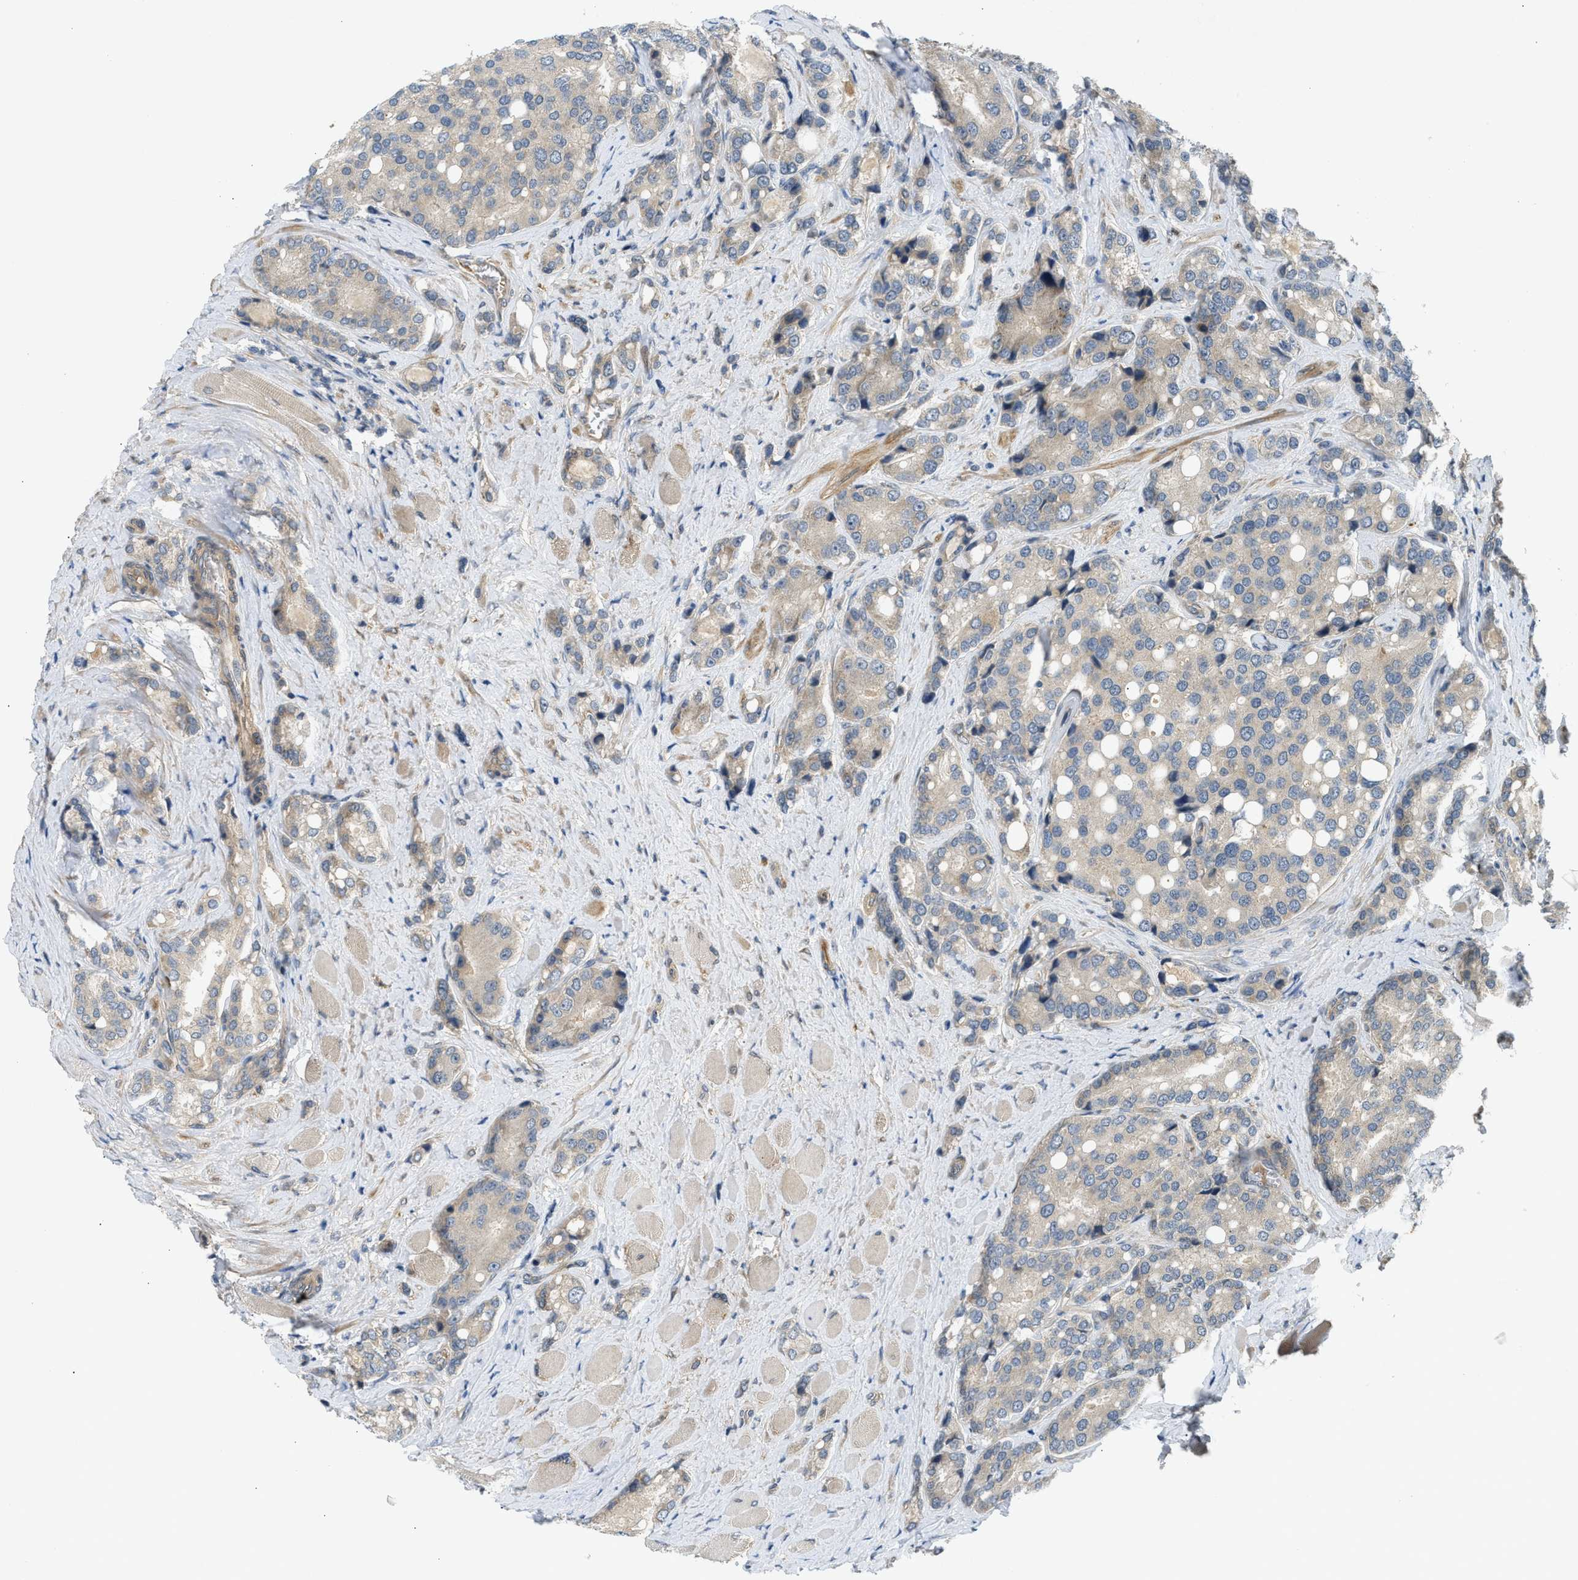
{"staining": {"intensity": "negative", "quantity": "none", "location": "none"}, "tissue": "prostate cancer", "cell_type": "Tumor cells", "image_type": "cancer", "snomed": [{"axis": "morphology", "description": "Adenocarcinoma, High grade"}, {"axis": "topography", "description": "Prostate"}], "caption": "Tumor cells are negative for brown protein staining in prostate cancer (adenocarcinoma (high-grade)).", "gene": "ADCY8", "patient": {"sex": "male", "age": 50}}